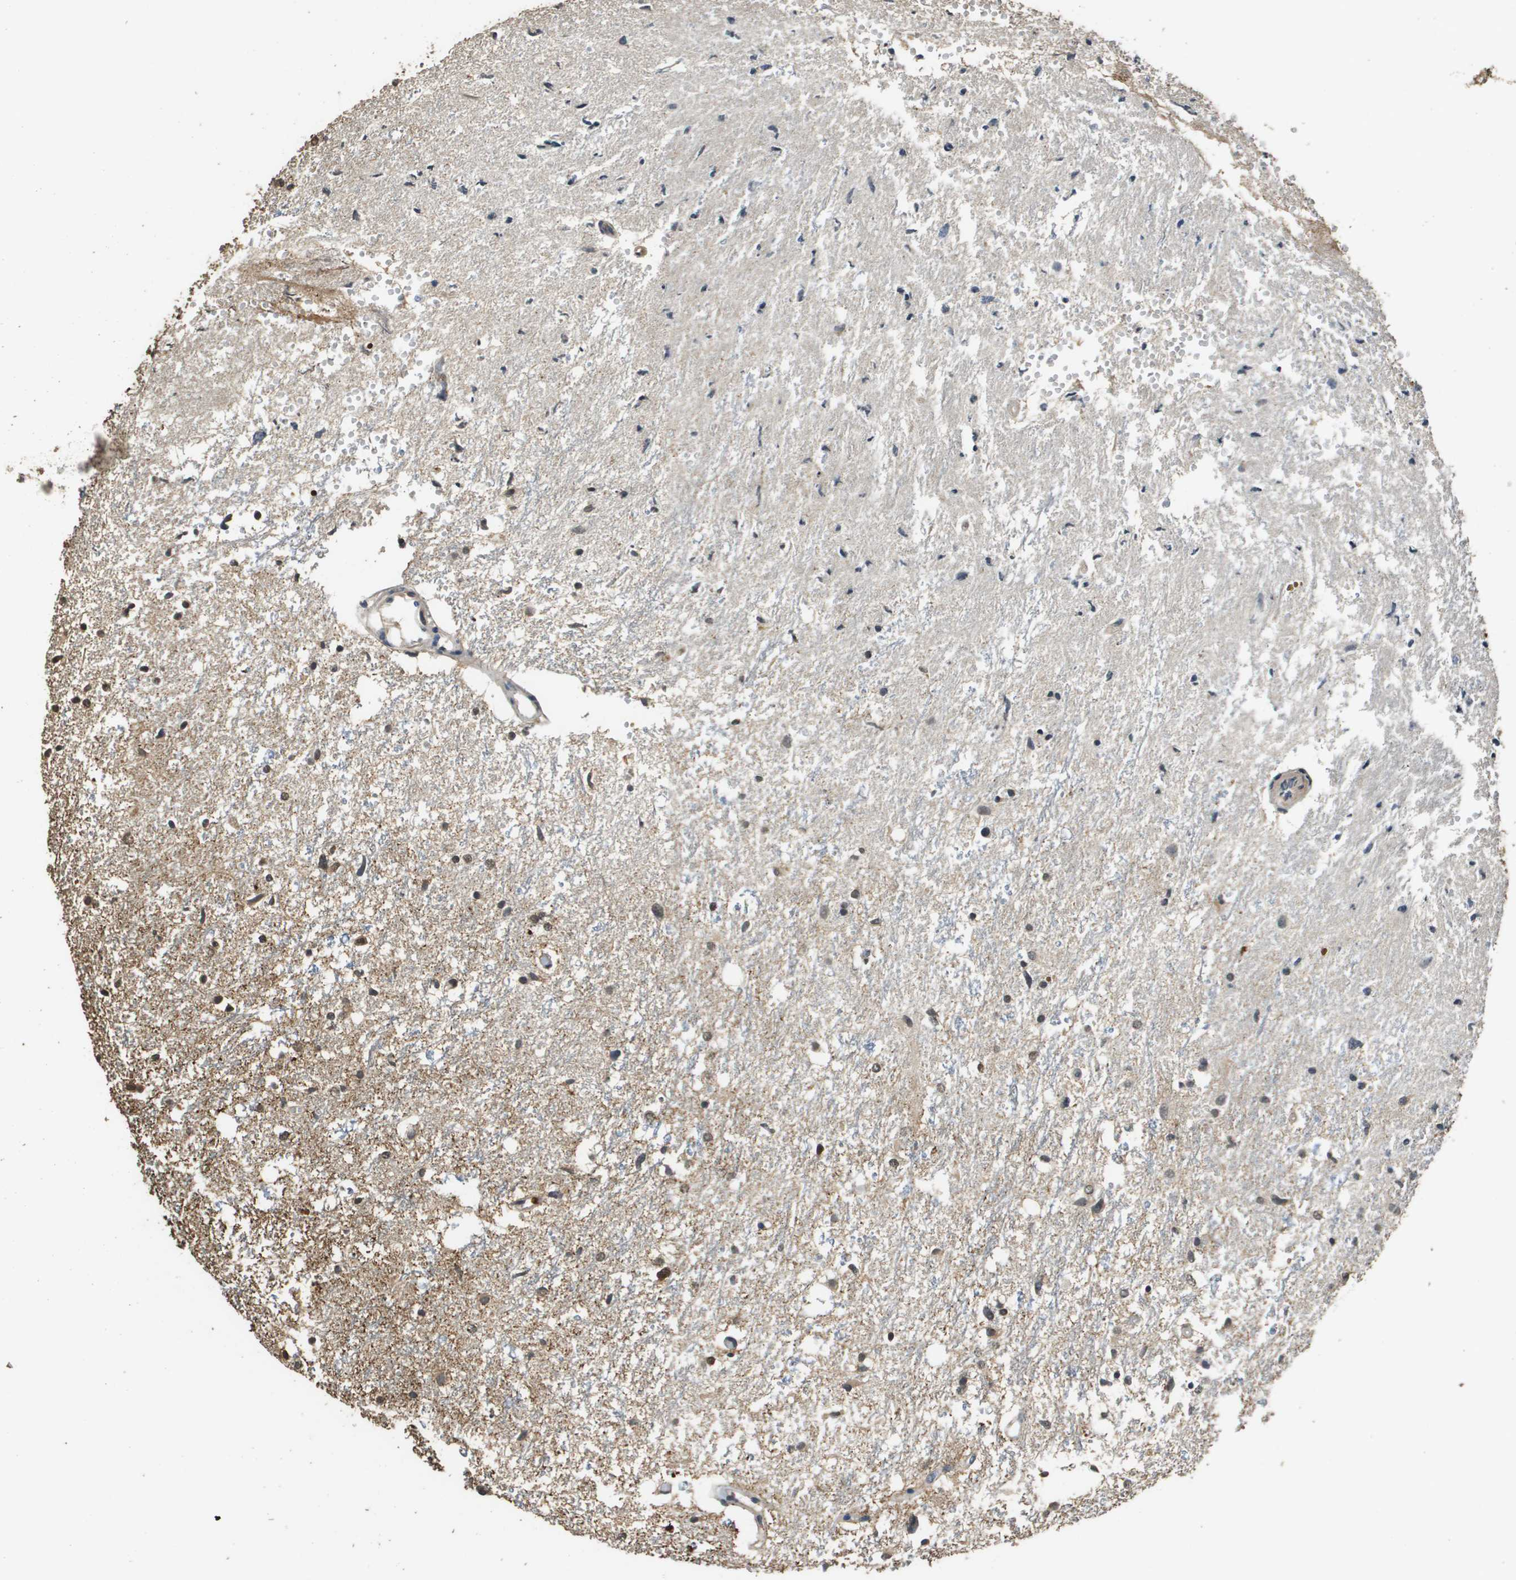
{"staining": {"intensity": "moderate", "quantity": "25%-75%", "location": "nuclear"}, "tissue": "glioma", "cell_type": "Tumor cells", "image_type": "cancer", "snomed": [{"axis": "morphology", "description": "Glioma, malignant, High grade"}, {"axis": "topography", "description": "Brain"}], "caption": "Immunohistochemical staining of human malignant glioma (high-grade) reveals moderate nuclear protein positivity in about 25%-75% of tumor cells.", "gene": "MT3", "patient": {"sex": "female", "age": 59}}